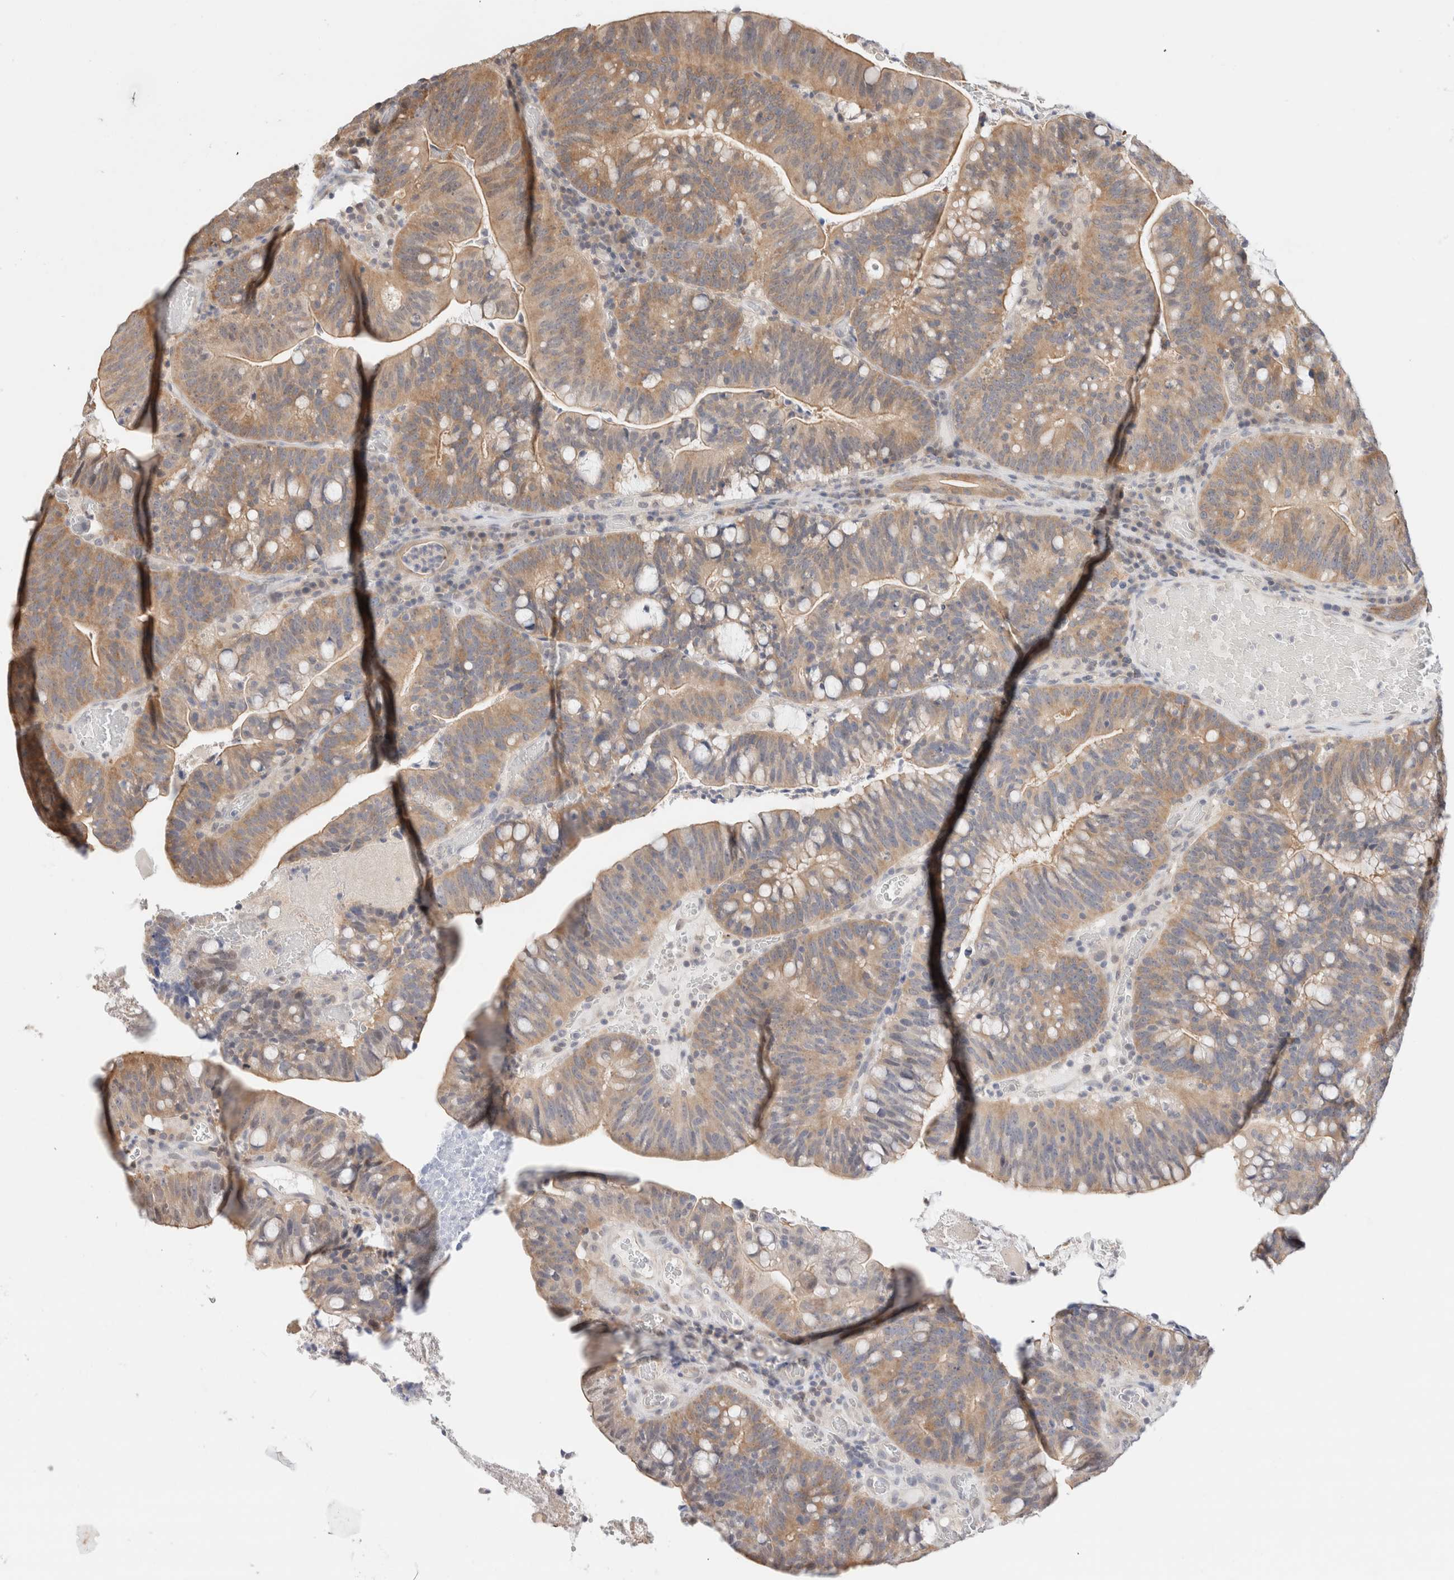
{"staining": {"intensity": "moderate", "quantity": ">75%", "location": "cytoplasmic/membranous"}, "tissue": "colorectal cancer", "cell_type": "Tumor cells", "image_type": "cancer", "snomed": [{"axis": "morphology", "description": "Adenocarcinoma, NOS"}, {"axis": "topography", "description": "Colon"}], "caption": "Immunohistochemical staining of human colorectal cancer (adenocarcinoma) demonstrates medium levels of moderate cytoplasmic/membranous protein expression in about >75% of tumor cells.", "gene": "C17orf97", "patient": {"sex": "female", "age": 66}}